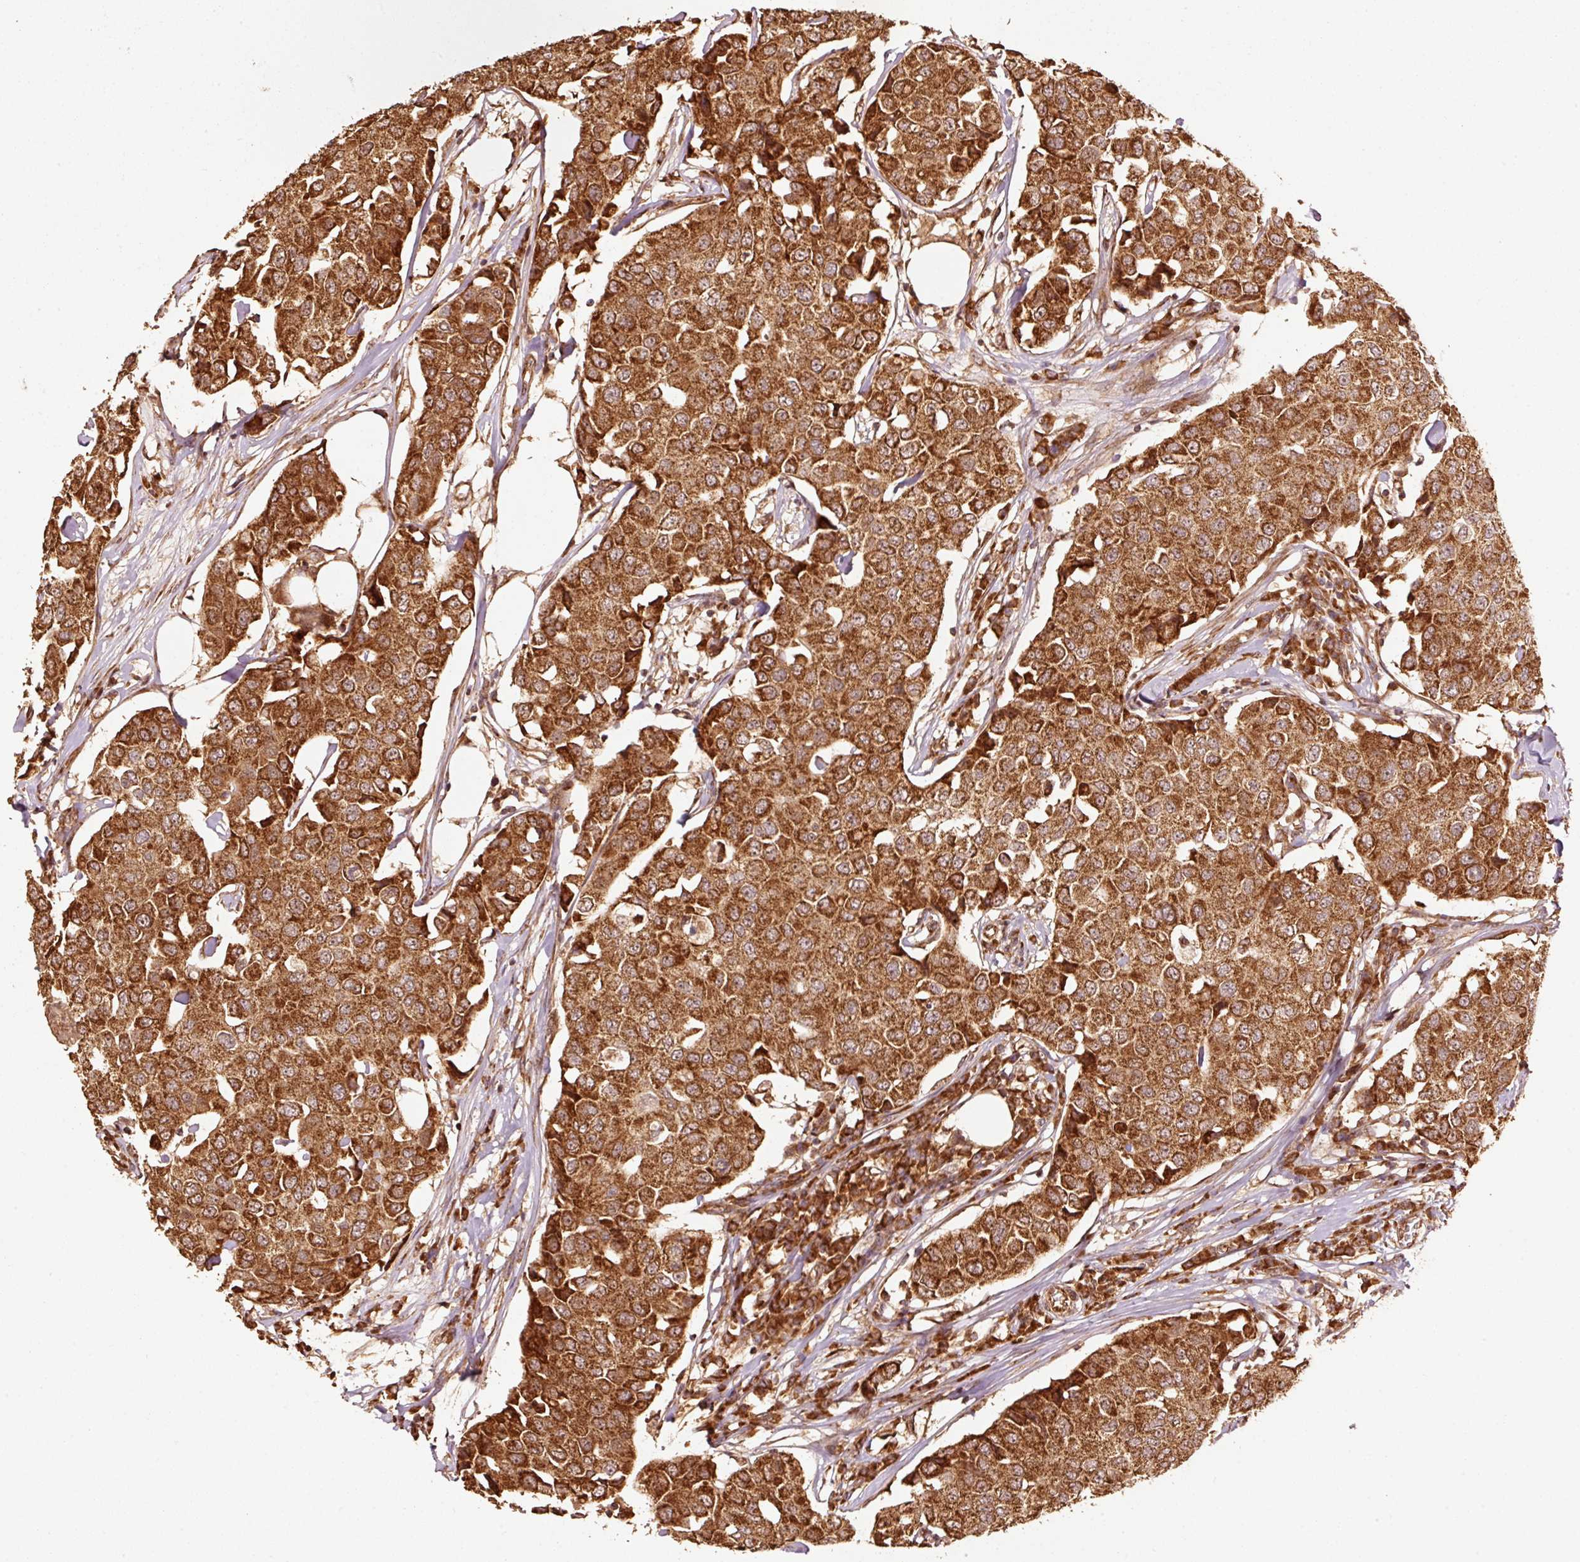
{"staining": {"intensity": "strong", "quantity": ">75%", "location": "cytoplasmic/membranous"}, "tissue": "breast cancer", "cell_type": "Tumor cells", "image_type": "cancer", "snomed": [{"axis": "morphology", "description": "Duct carcinoma"}, {"axis": "topography", "description": "Breast"}], "caption": "Breast intraductal carcinoma stained with immunohistochemistry reveals strong cytoplasmic/membranous positivity in about >75% of tumor cells. (Brightfield microscopy of DAB IHC at high magnification).", "gene": "MRPL16", "patient": {"sex": "female", "age": 80}}